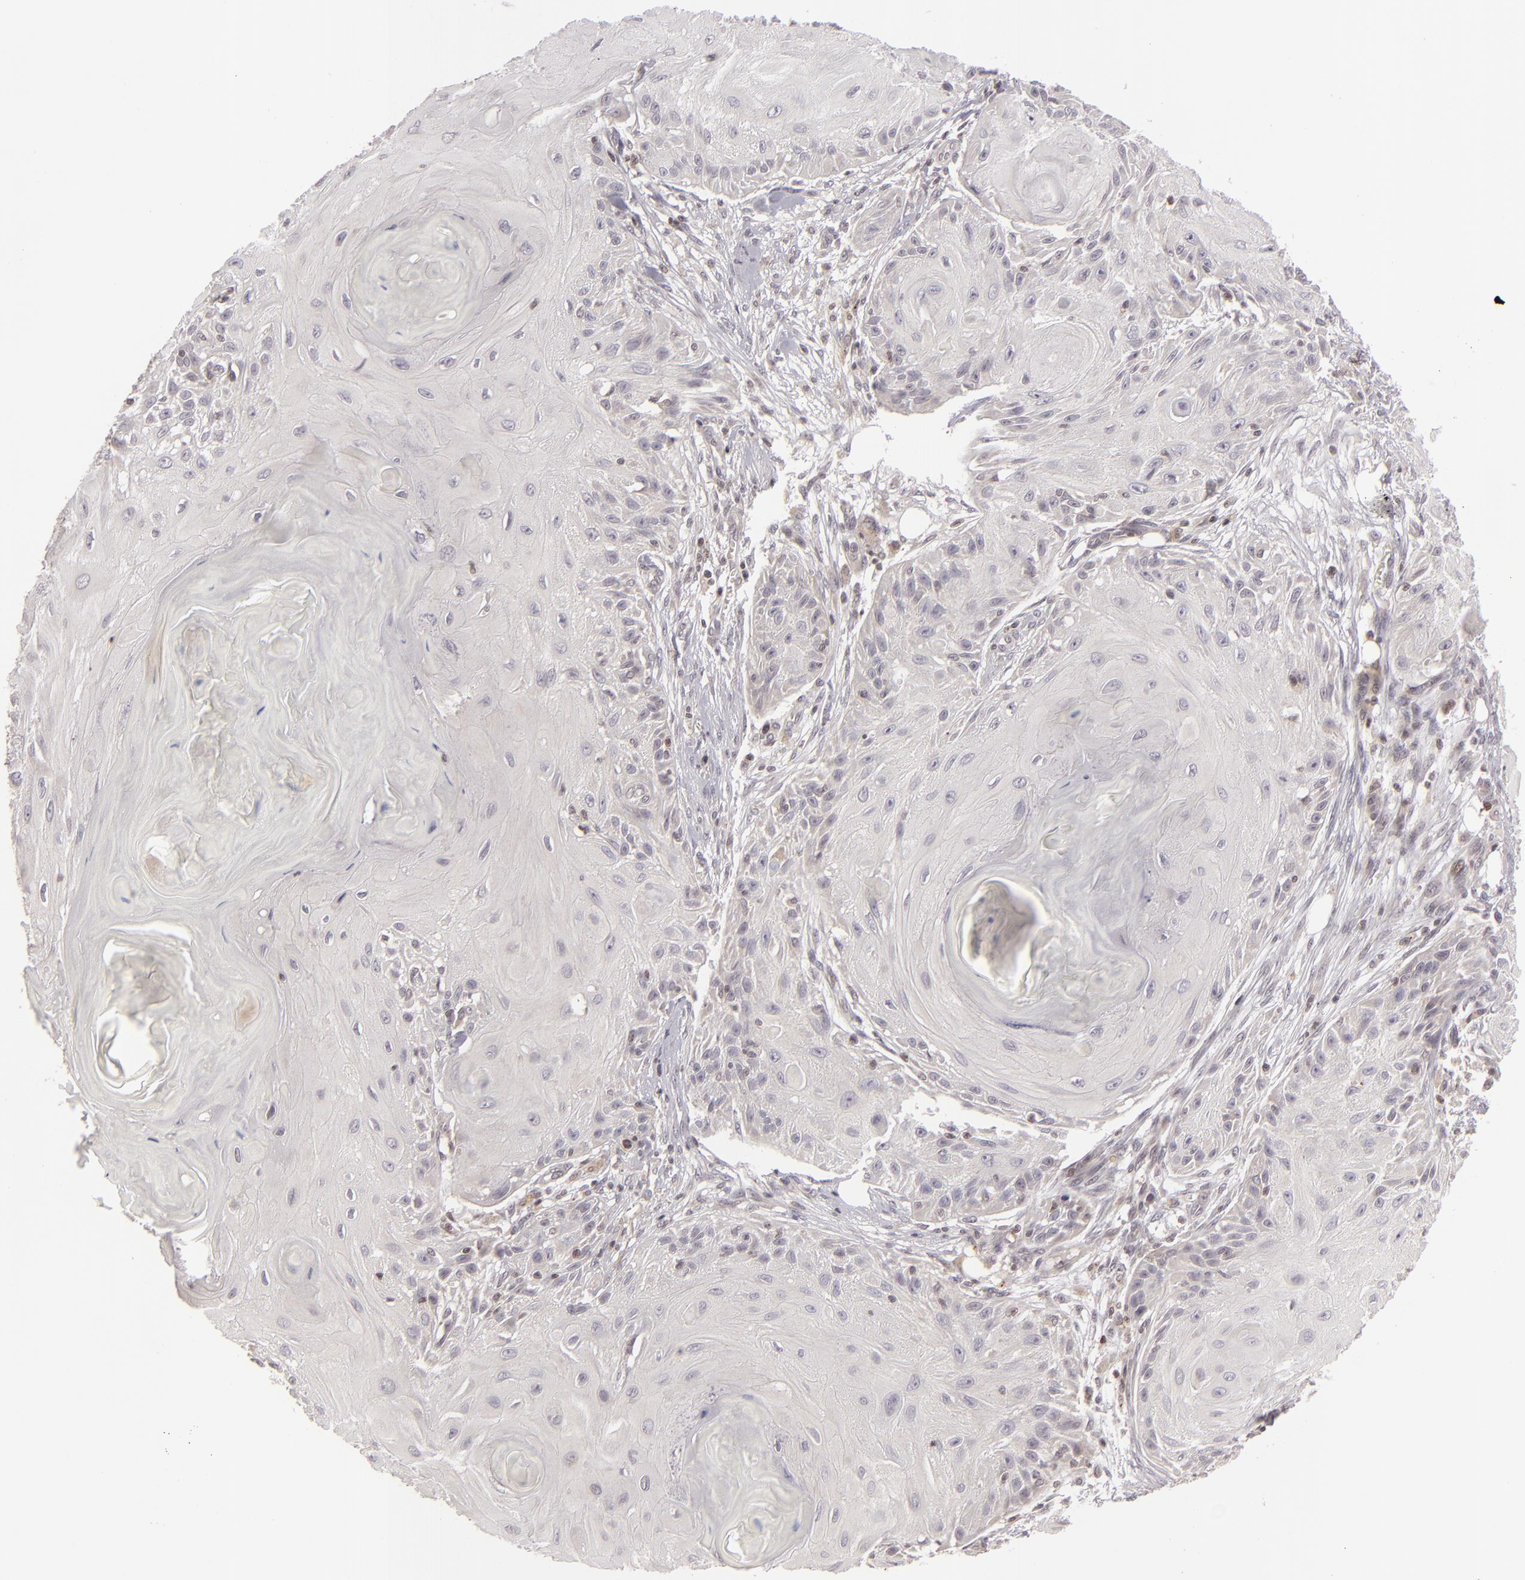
{"staining": {"intensity": "negative", "quantity": "none", "location": "none"}, "tissue": "skin cancer", "cell_type": "Tumor cells", "image_type": "cancer", "snomed": [{"axis": "morphology", "description": "Squamous cell carcinoma, NOS"}, {"axis": "topography", "description": "Skin"}], "caption": "Skin cancer stained for a protein using immunohistochemistry (IHC) demonstrates no staining tumor cells.", "gene": "AKAP6", "patient": {"sex": "female", "age": 88}}